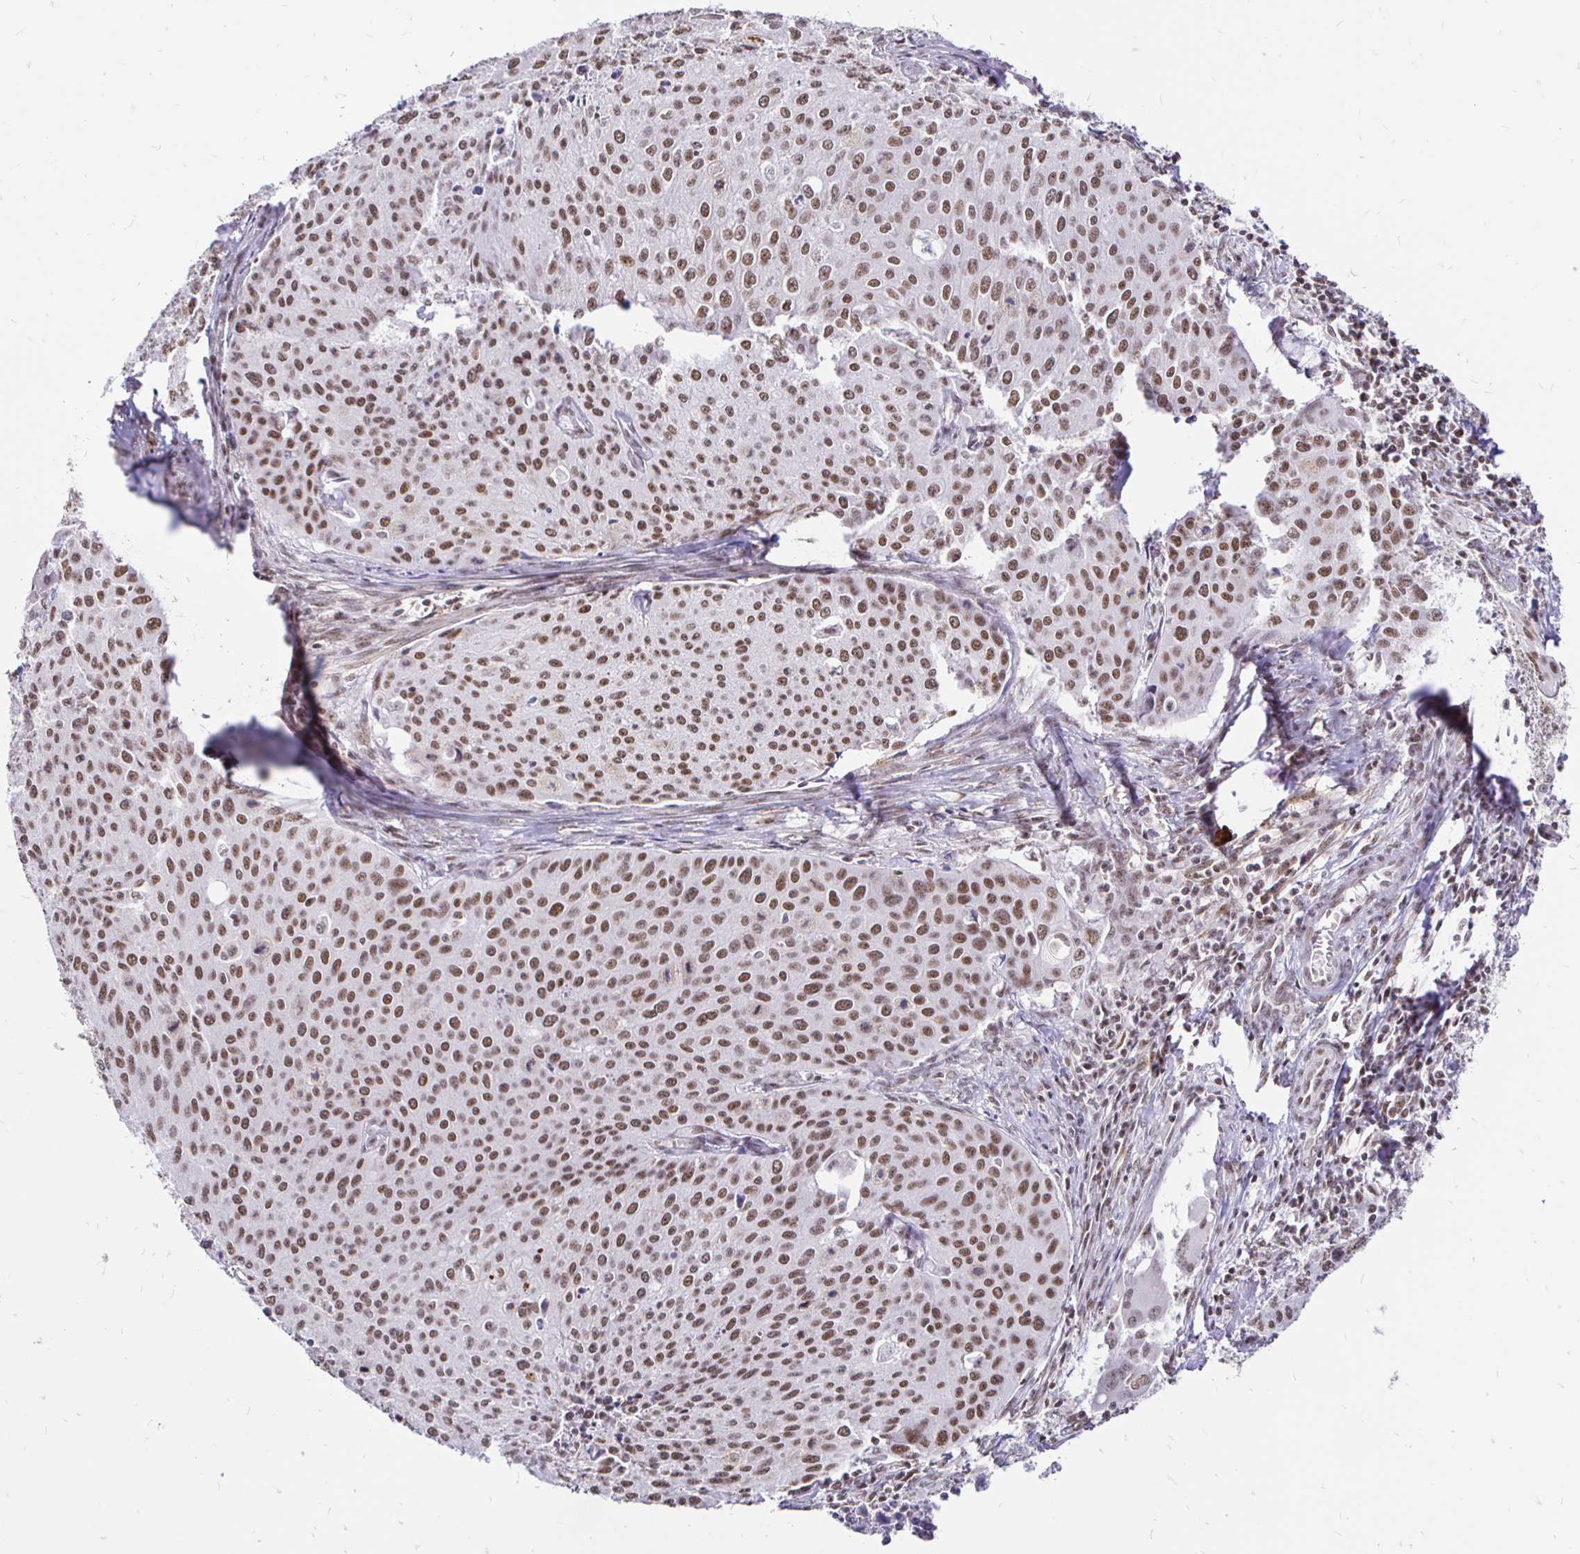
{"staining": {"intensity": "moderate", "quantity": ">75%", "location": "nuclear"}, "tissue": "cervical cancer", "cell_type": "Tumor cells", "image_type": "cancer", "snomed": [{"axis": "morphology", "description": "Squamous cell carcinoma, NOS"}, {"axis": "topography", "description": "Cervix"}], "caption": "Tumor cells exhibit medium levels of moderate nuclear expression in about >75% of cells in human cervical squamous cell carcinoma.", "gene": "SIN3A", "patient": {"sex": "female", "age": 38}}